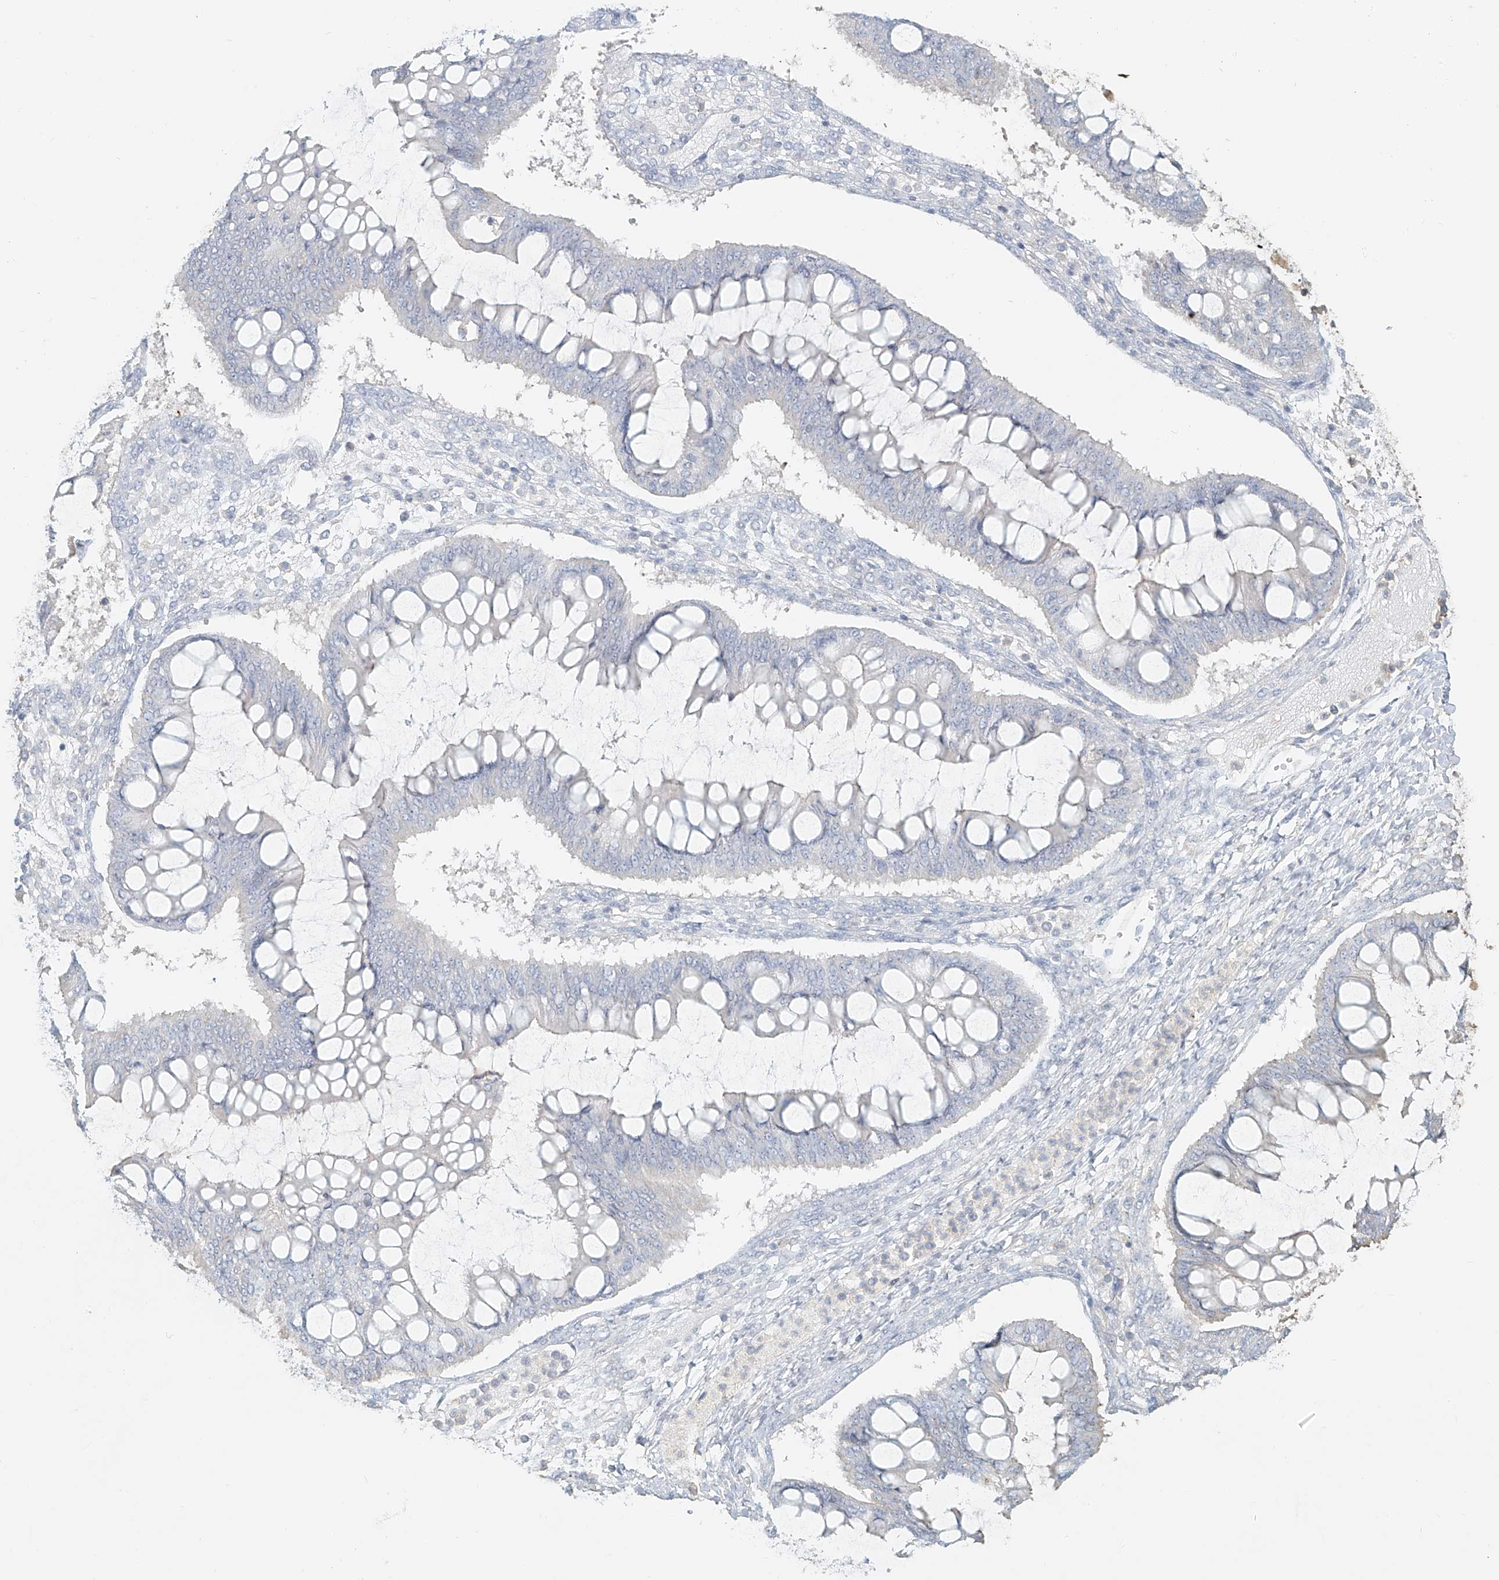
{"staining": {"intensity": "negative", "quantity": "none", "location": "none"}, "tissue": "ovarian cancer", "cell_type": "Tumor cells", "image_type": "cancer", "snomed": [{"axis": "morphology", "description": "Cystadenocarcinoma, mucinous, NOS"}, {"axis": "topography", "description": "Ovary"}], "caption": "Protein analysis of mucinous cystadenocarcinoma (ovarian) reveals no significant expression in tumor cells. Nuclei are stained in blue.", "gene": "NPHS1", "patient": {"sex": "female", "age": 73}}